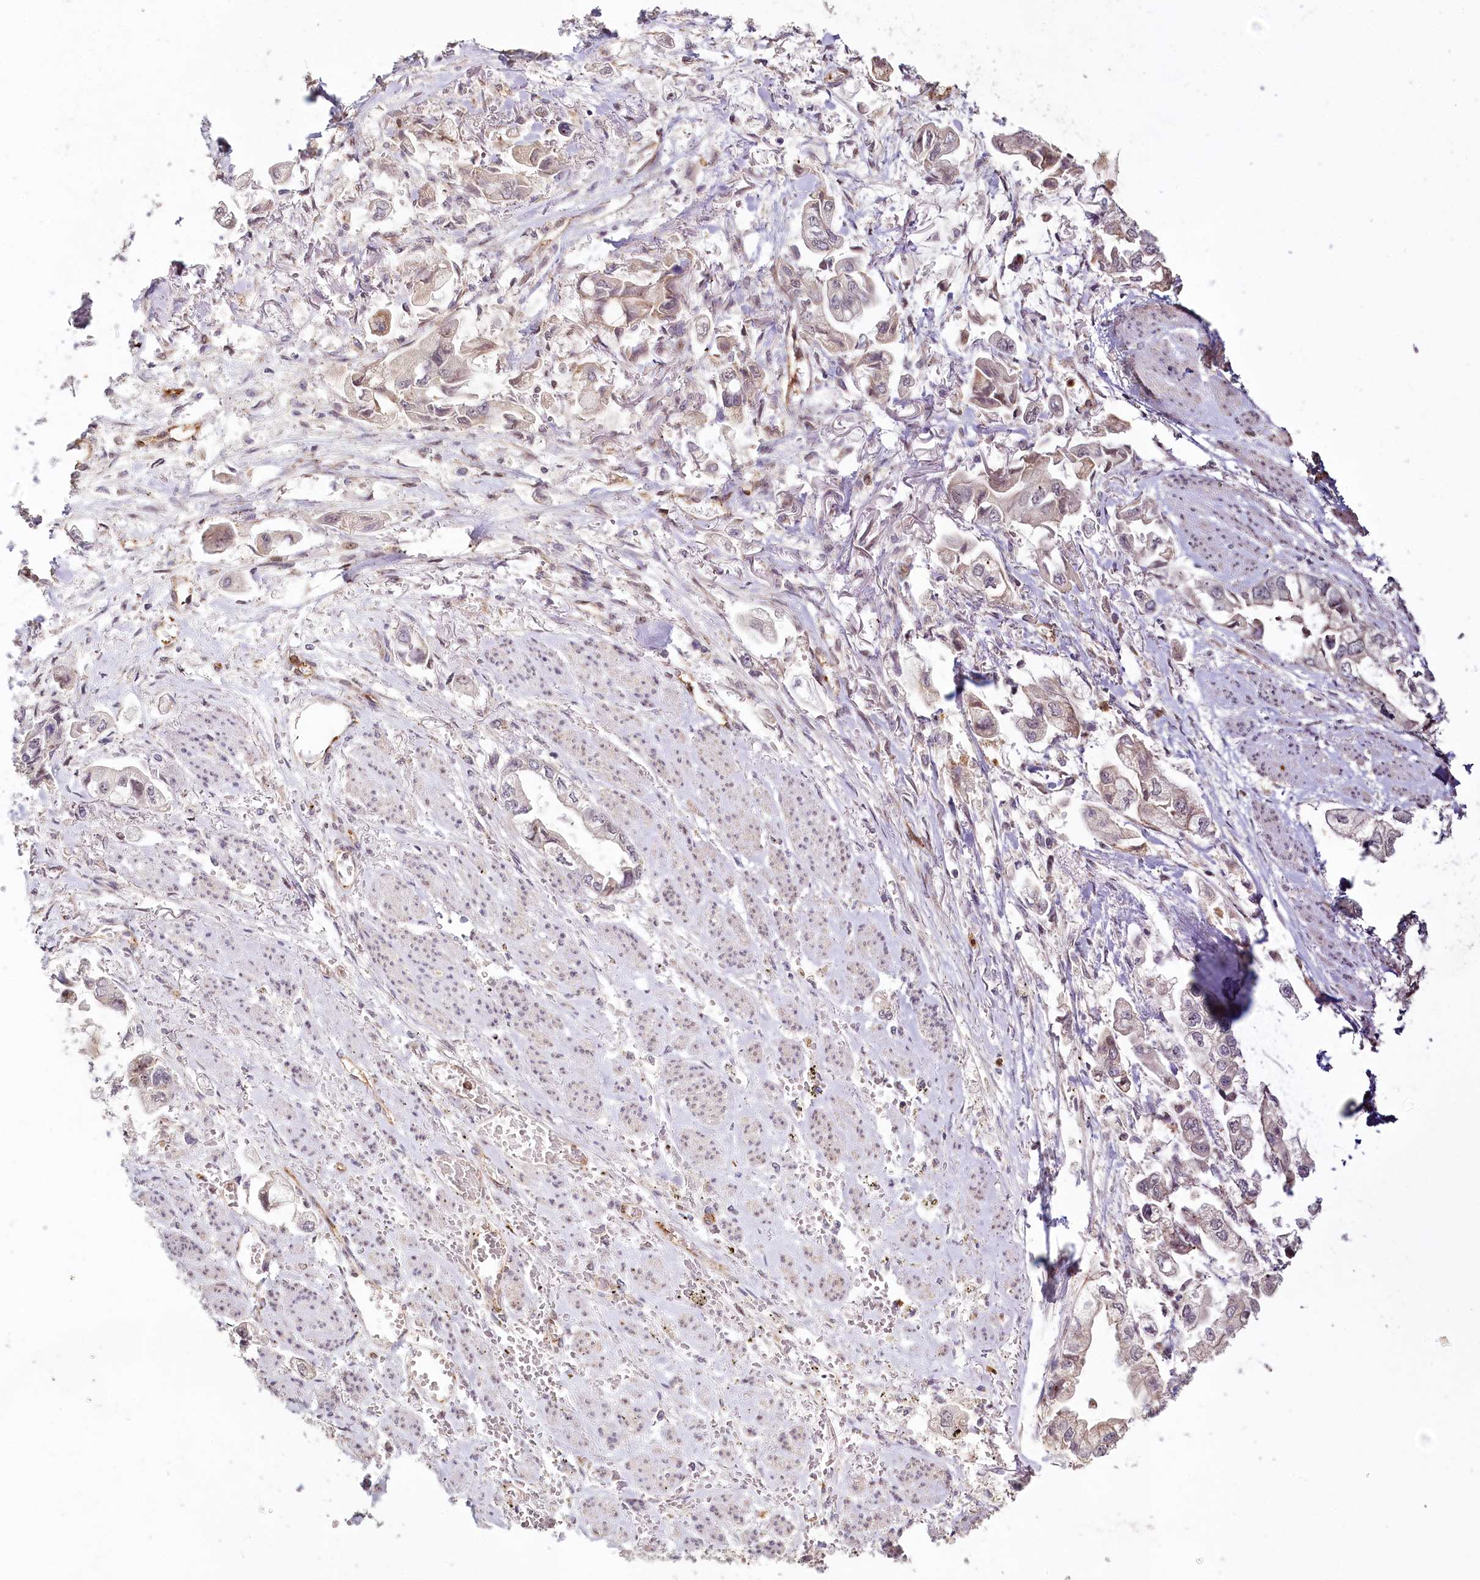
{"staining": {"intensity": "weak", "quantity": "25%-75%", "location": "nuclear"}, "tissue": "stomach cancer", "cell_type": "Tumor cells", "image_type": "cancer", "snomed": [{"axis": "morphology", "description": "Adenocarcinoma, NOS"}, {"axis": "topography", "description": "Stomach"}], "caption": "Immunohistochemical staining of human stomach cancer exhibits weak nuclear protein positivity in approximately 25%-75% of tumor cells.", "gene": "ALKBH8", "patient": {"sex": "male", "age": 62}}